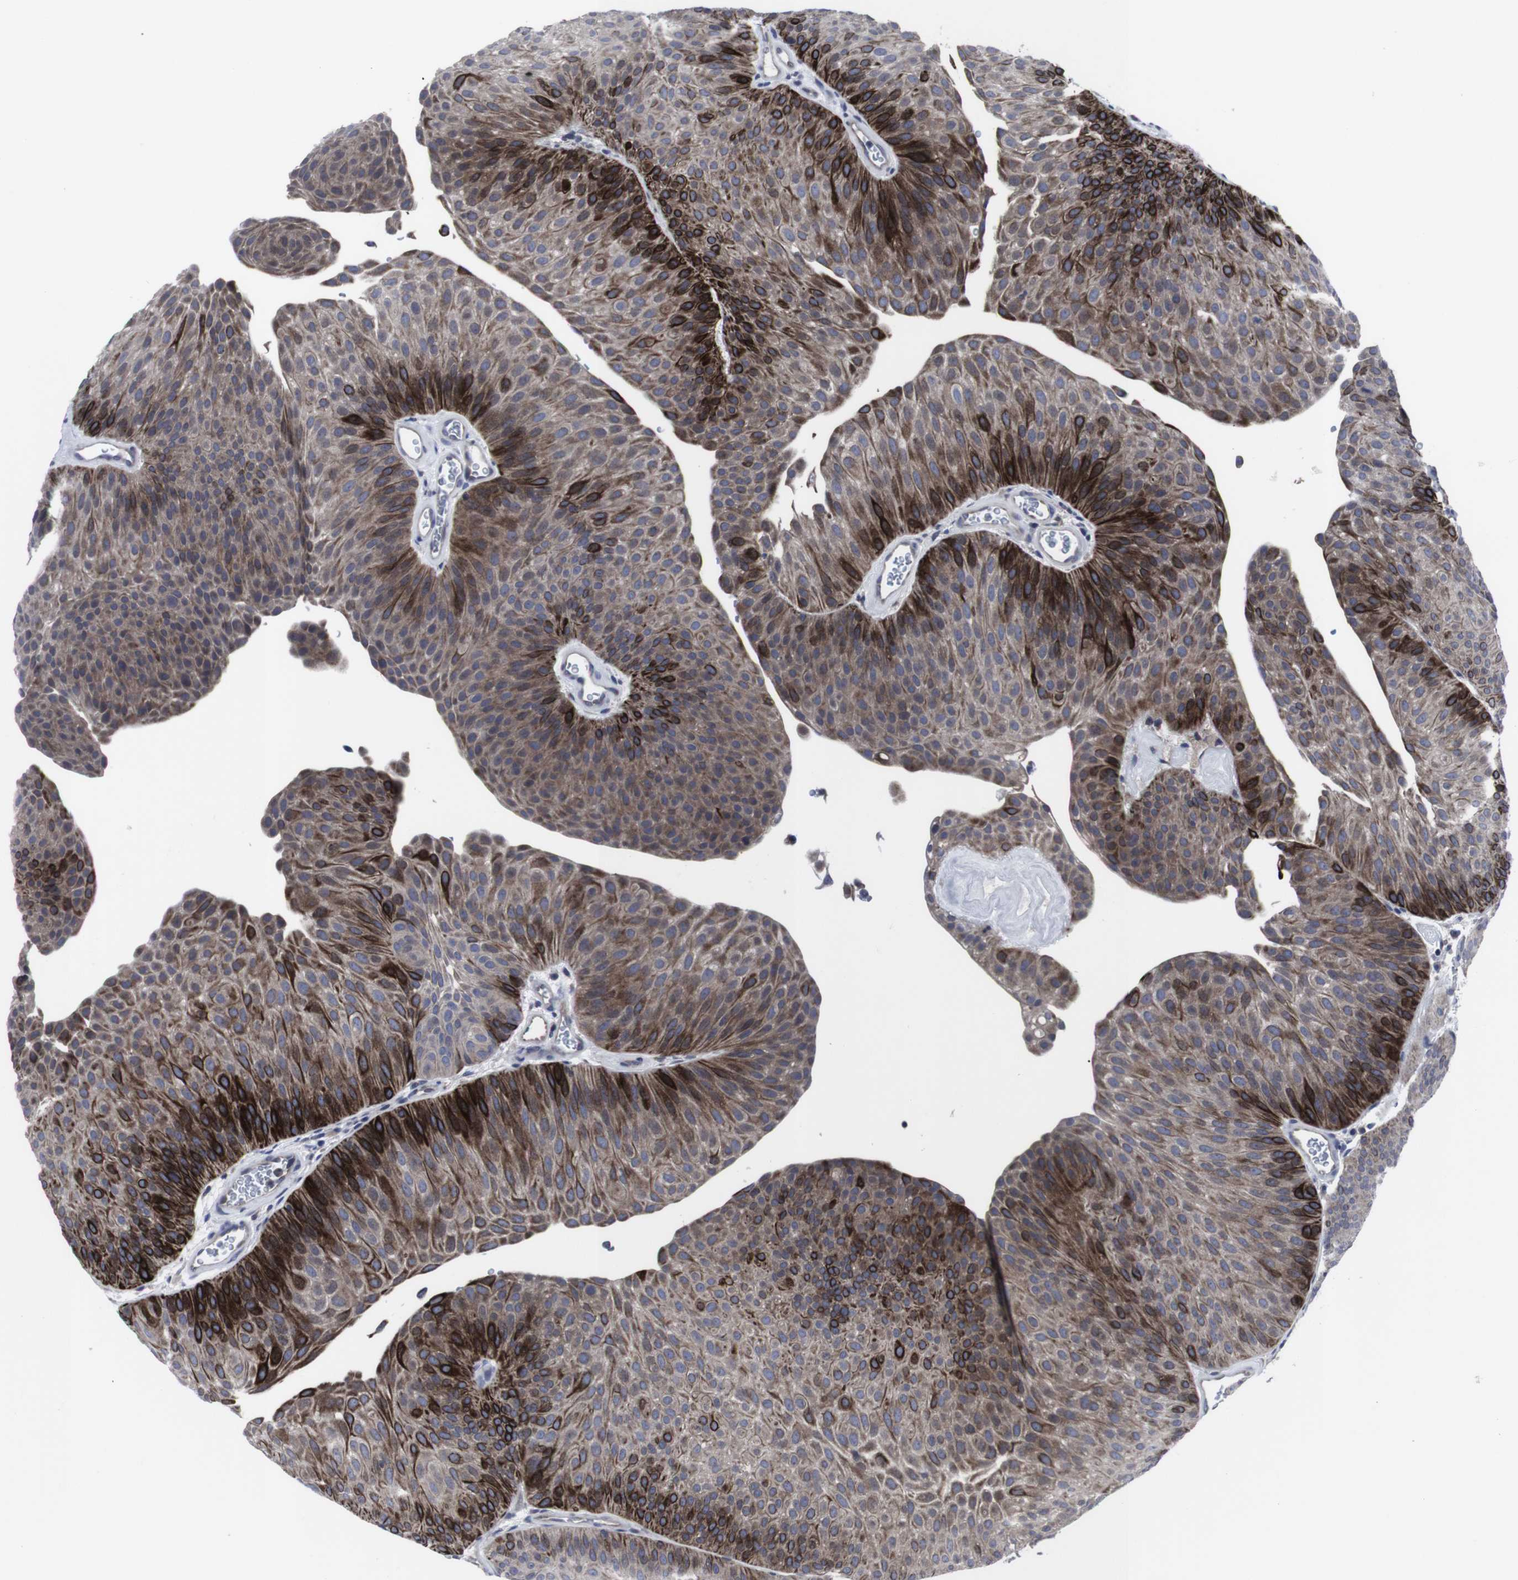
{"staining": {"intensity": "strong", "quantity": "25%-75%", "location": "cytoplasmic/membranous"}, "tissue": "urothelial cancer", "cell_type": "Tumor cells", "image_type": "cancer", "snomed": [{"axis": "morphology", "description": "Urothelial carcinoma, Low grade"}, {"axis": "topography", "description": "Urinary bladder"}], "caption": "Strong cytoplasmic/membranous expression for a protein is seen in approximately 25%-75% of tumor cells of urothelial carcinoma (low-grade) using immunohistochemistry (IHC).", "gene": "HPRT1", "patient": {"sex": "female", "age": 60}}